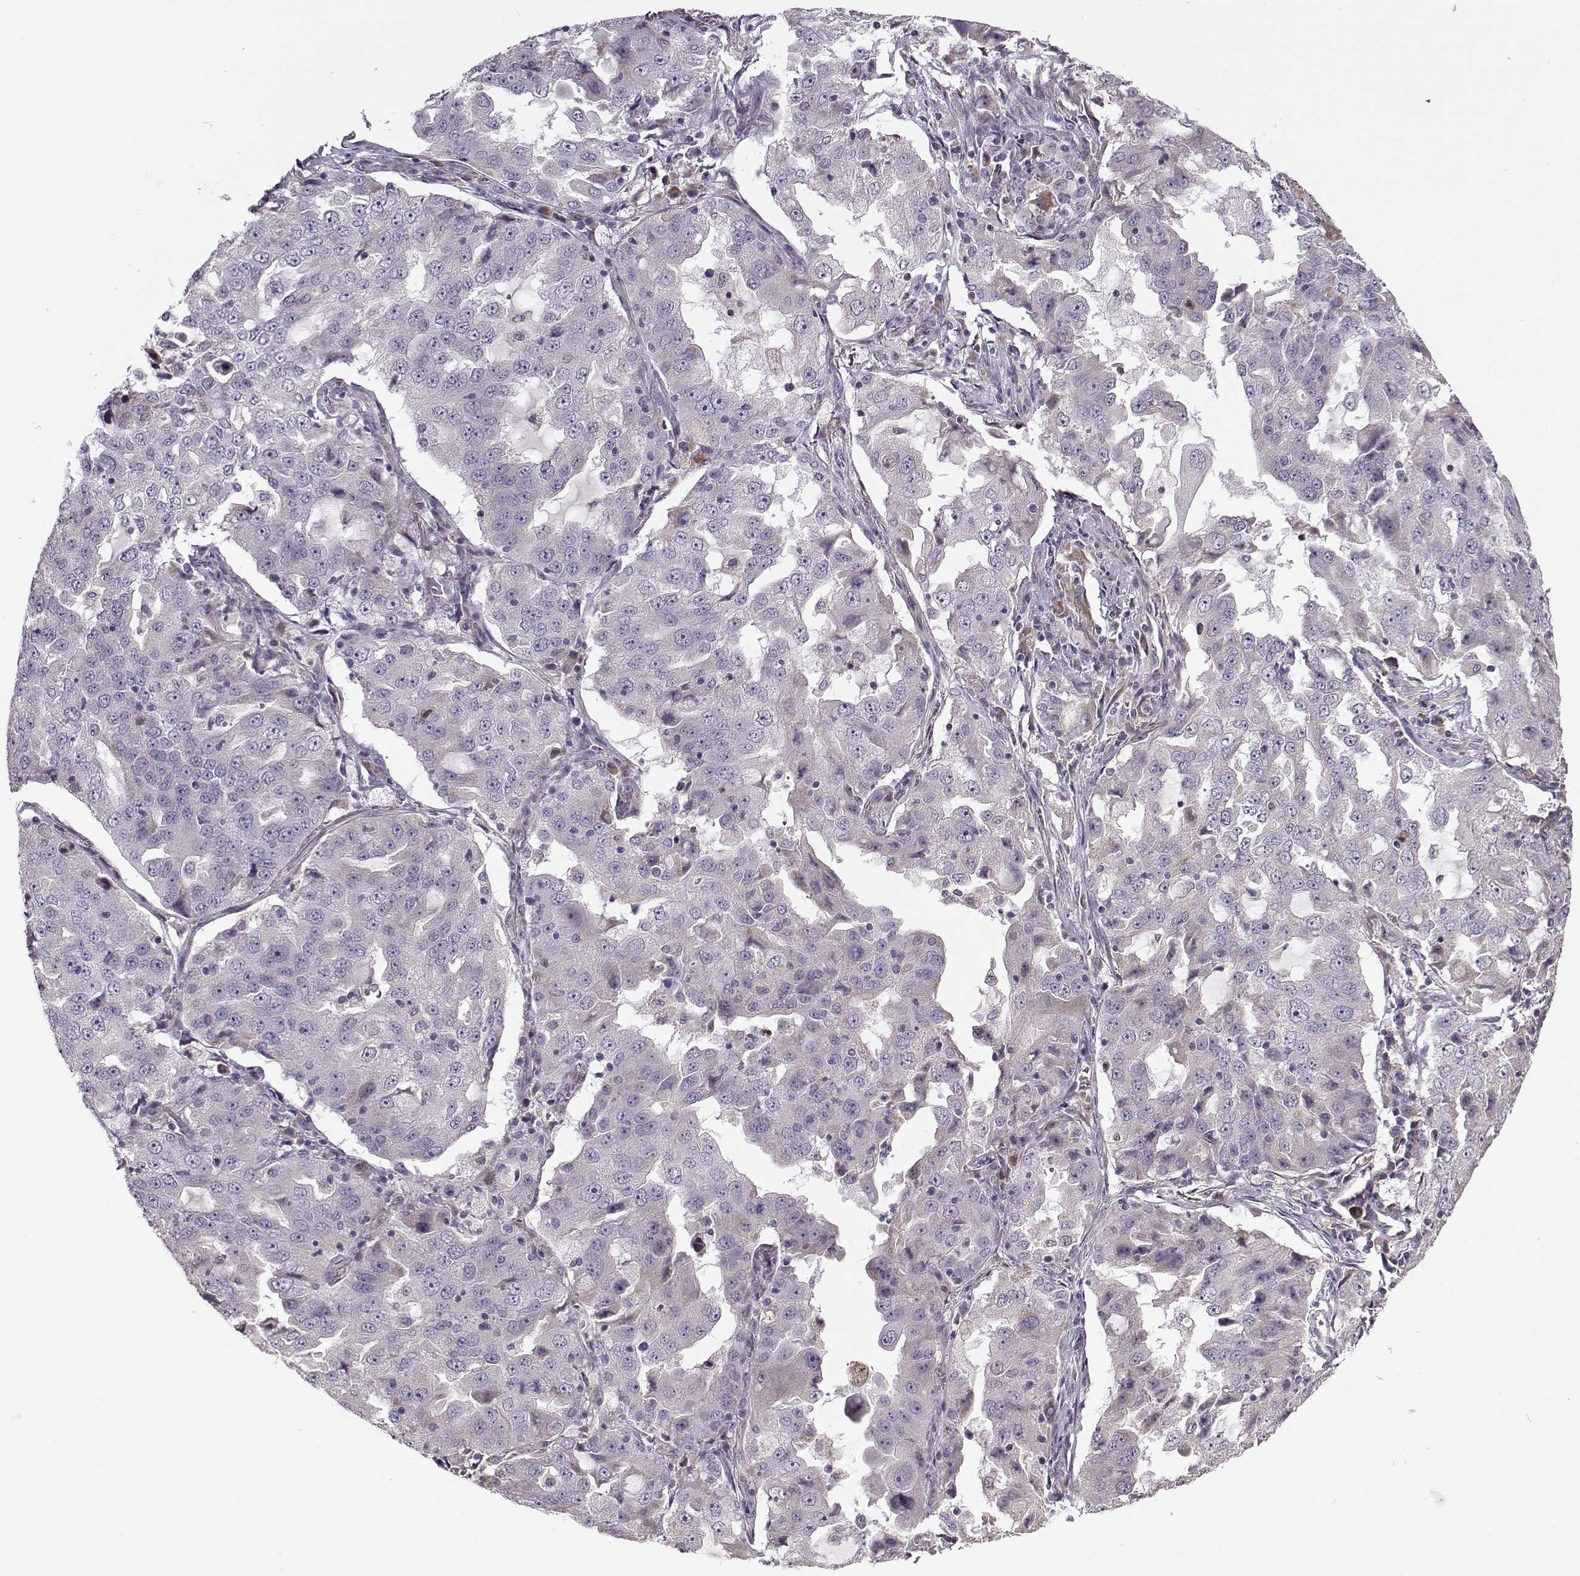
{"staining": {"intensity": "negative", "quantity": "none", "location": "none"}, "tissue": "lung cancer", "cell_type": "Tumor cells", "image_type": "cancer", "snomed": [{"axis": "morphology", "description": "Adenocarcinoma, NOS"}, {"axis": "topography", "description": "Lung"}], "caption": "The histopathology image shows no staining of tumor cells in lung adenocarcinoma. (Immunohistochemistry, brightfield microscopy, high magnification).", "gene": "ENTPD8", "patient": {"sex": "female", "age": 61}}